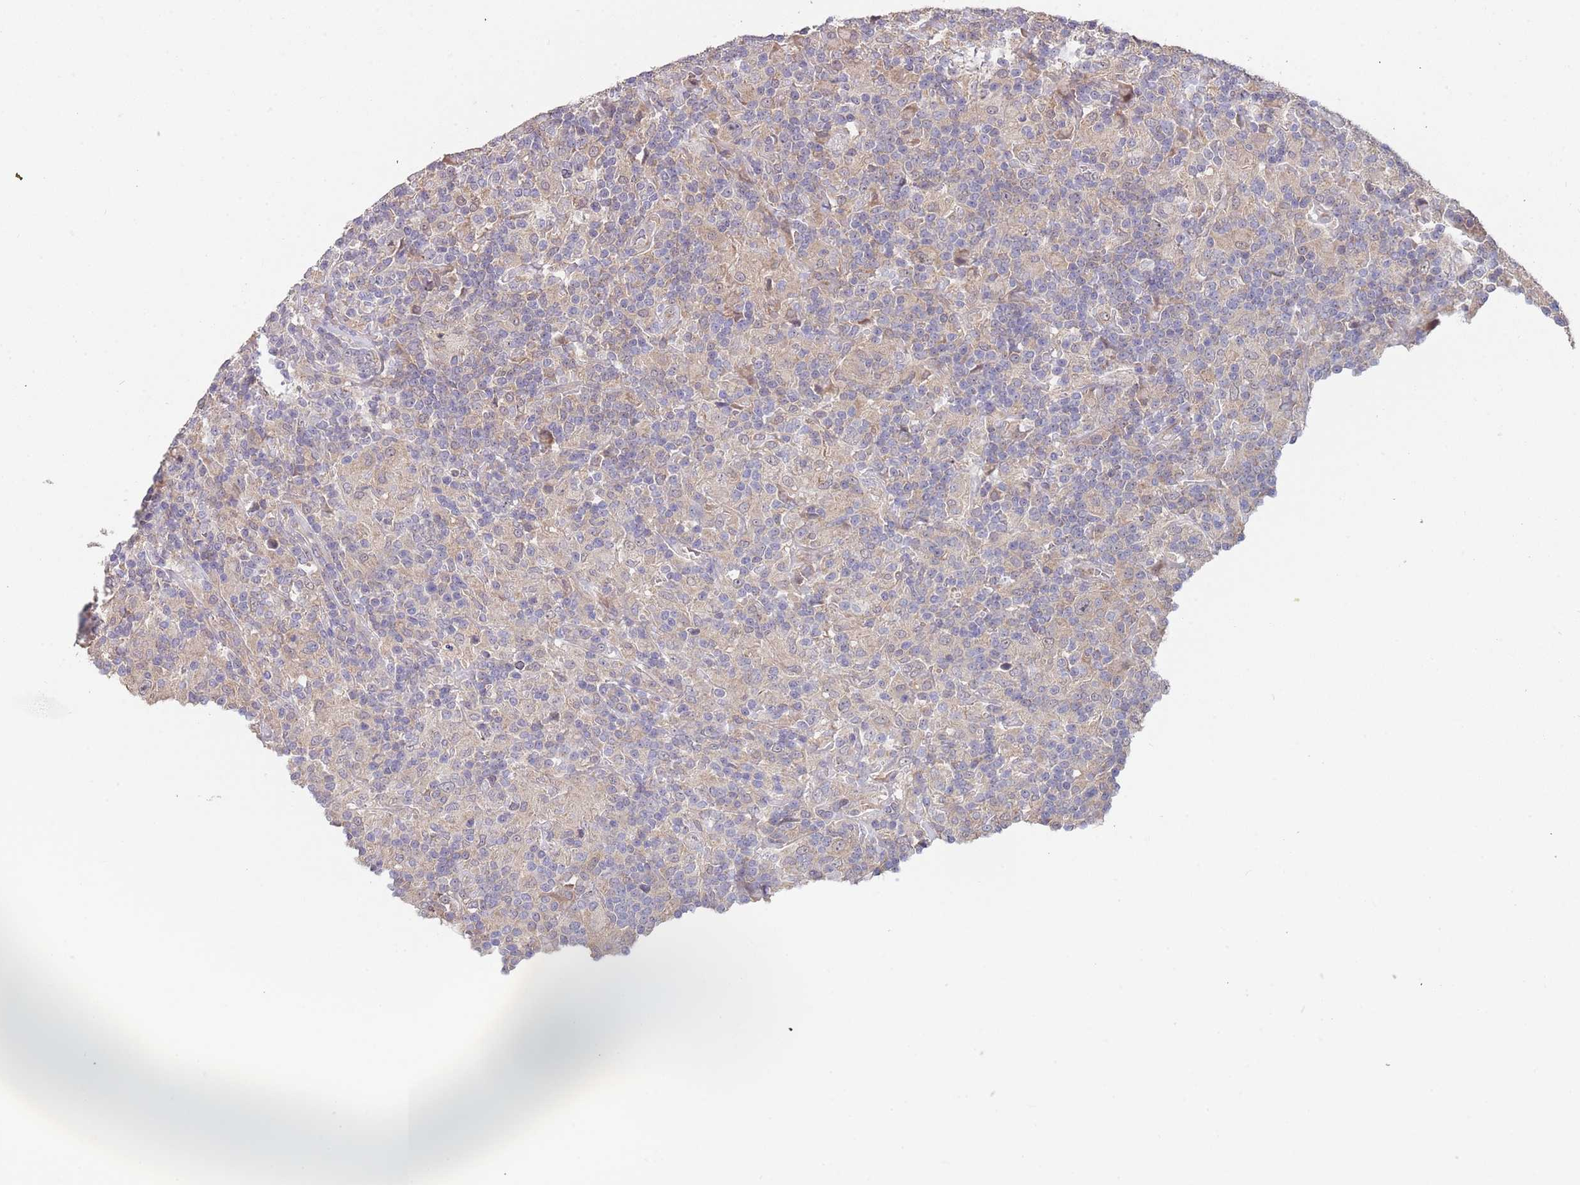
{"staining": {"intensity": "moderate", "quantity": "<25%", "location": "cytoplasmic/membranous"}, "tissue": "lymphoma", "cell_type": "Tumor cells", "image_type": "cancer", "snomed": [{"axis": "morphology", "description": "Hodgkin's disease, NOS"}, {"axis": "topography", "description": "Lymph node"}], "caption": "Immunohistochemistry (DAB (3,3'-diaminobenzidine)) staining of human Hodgkin's disease shows moderate cytoplasmic/membranous protein positivity in approximately <25% of tumor cells.", "gene": "TMEM64", "patient": {"sex": "male", "age": 70}}